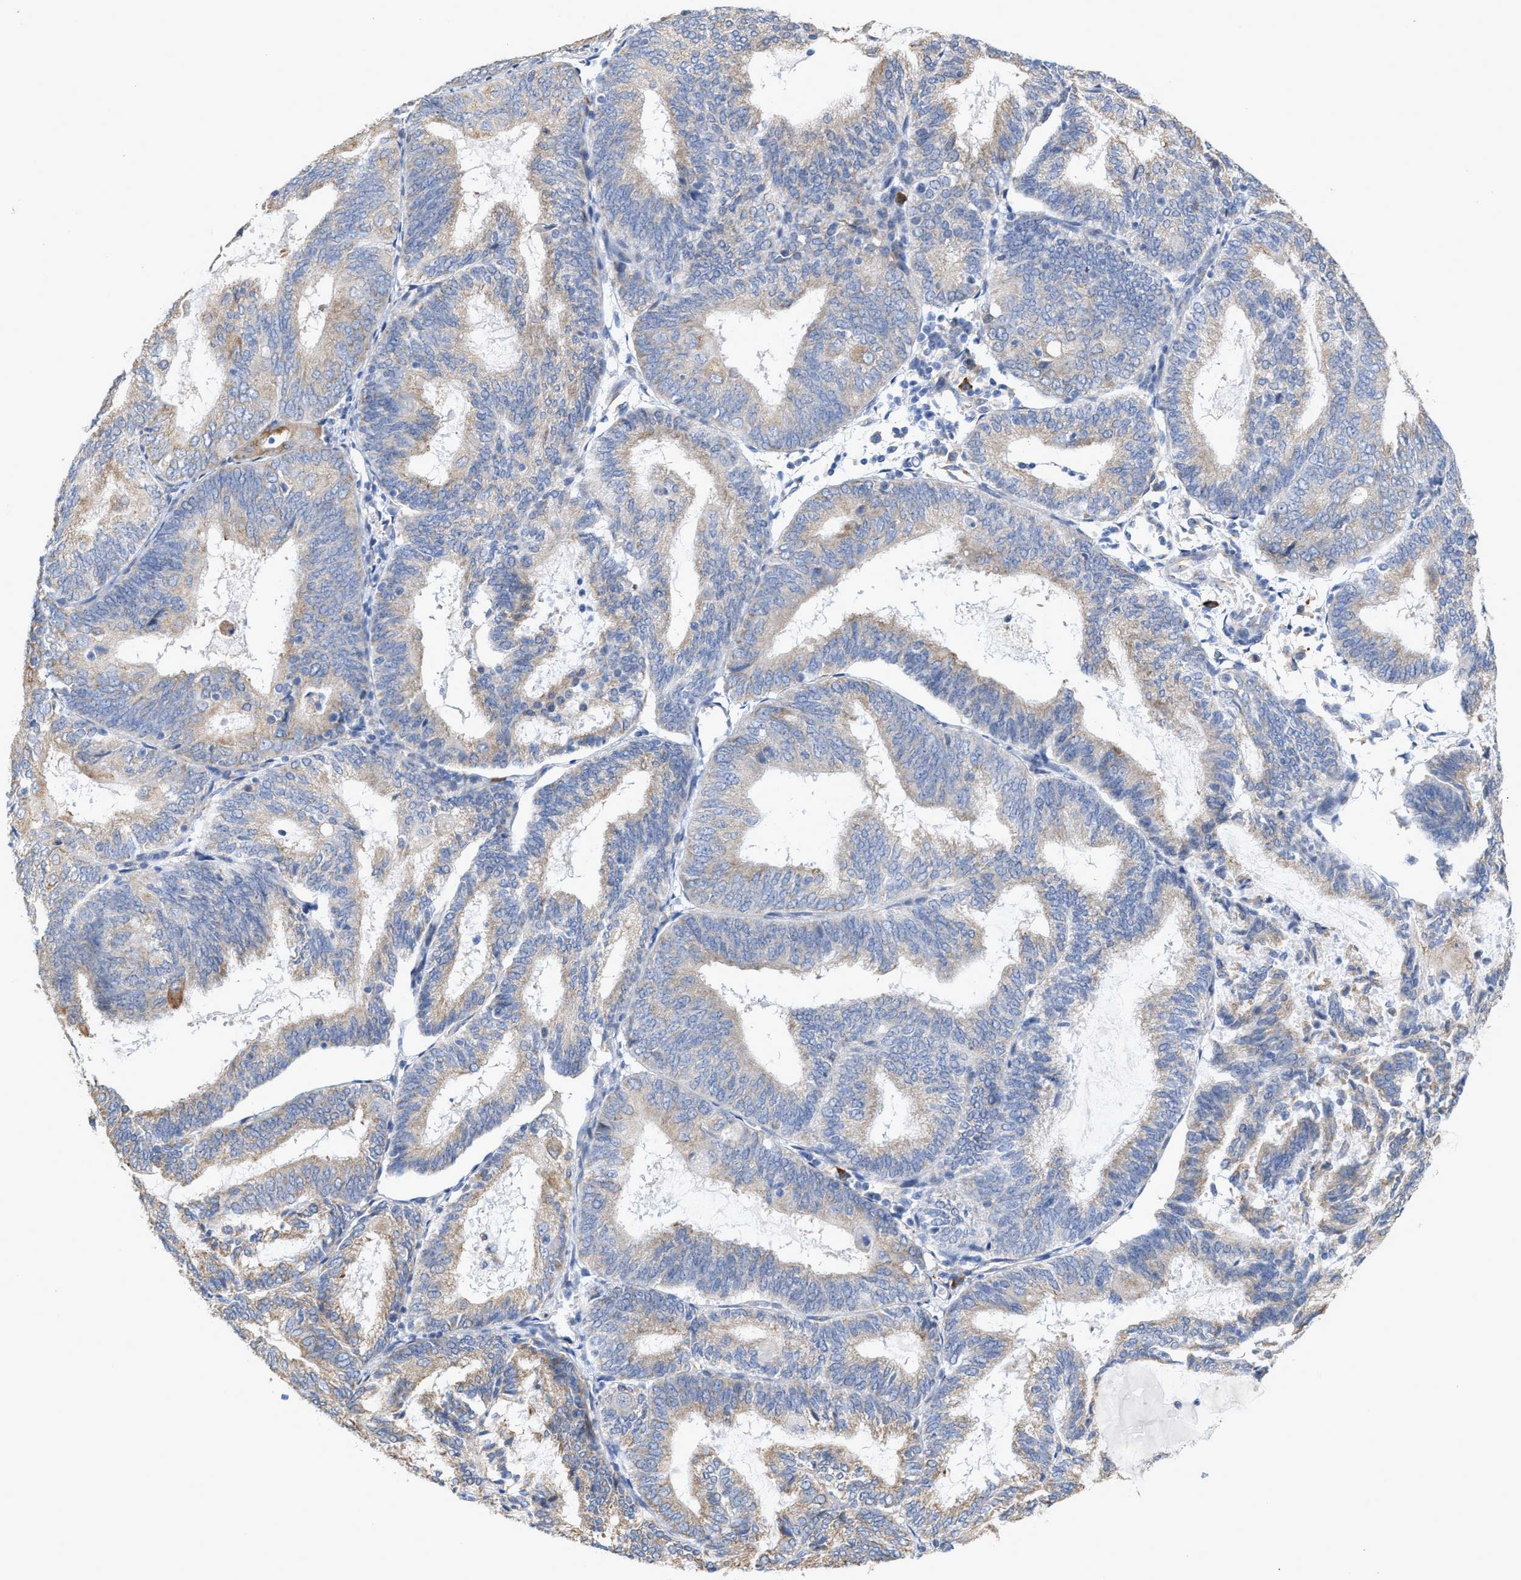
{"staining": {"intensity": "weak", "quantity": "25%-75%", "location": "cytoplasmic/membranous"}, "tissue": "endometrial cancer", "cell_type": "Tumor cells", "image_type": "cancer", "snomed": [{"axis": "morphology", "description": "Adenocarcinoma, NOS"}, {"axis": "topography", "description": "Endometrium"}], "caption": "Protein staining exhibits weak cytoplasmic/membranous positivity in about 25%-75% of tumor cells in adenocarcinoma (endometrial). (DAB (3,3'-diaminobenzidine) IHC with brightfield microscopy, high magnification).", "gene": "RYR2", "patient": {"sex": "female", "age": 81}}